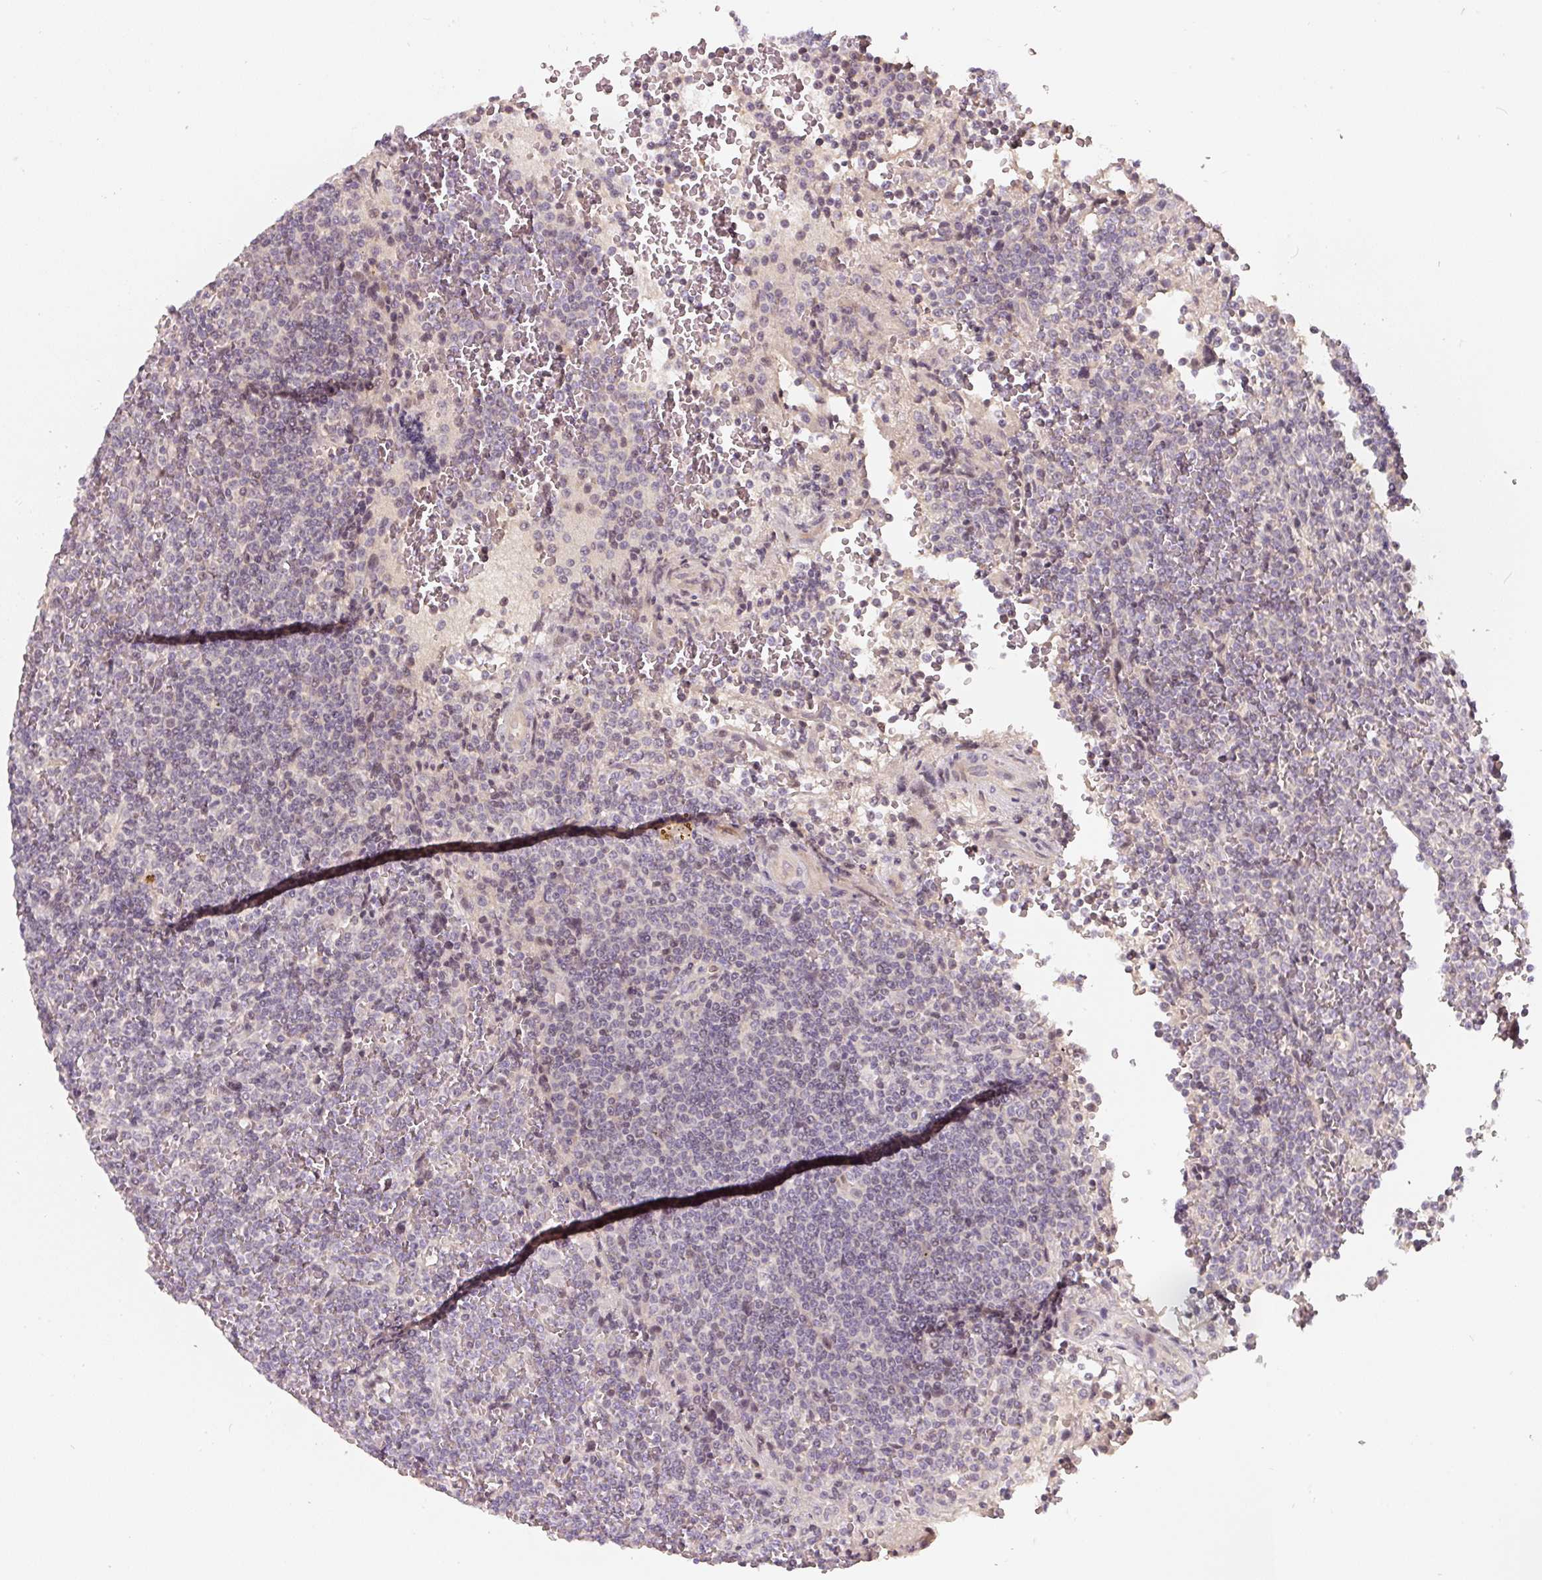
{"staining": {"intensity": "negative", "quantity": "none", "location": "none"}, "tissue": "lymphoma", "cell_type": "Tumor cells", "image_type": "cancer", "snomed": [{"axis": "morphology", "description": "Malignant lymphoma, non-Hodgkin's type, Low grade"}, {"axis": "topography", "description": "Spleen"}], "caption": "The histopathology image exhibits no significant expression in tumor cells of lymphoma.", "gene": "PWWP3B", "patient": {"sex": "female", "age": 19}}